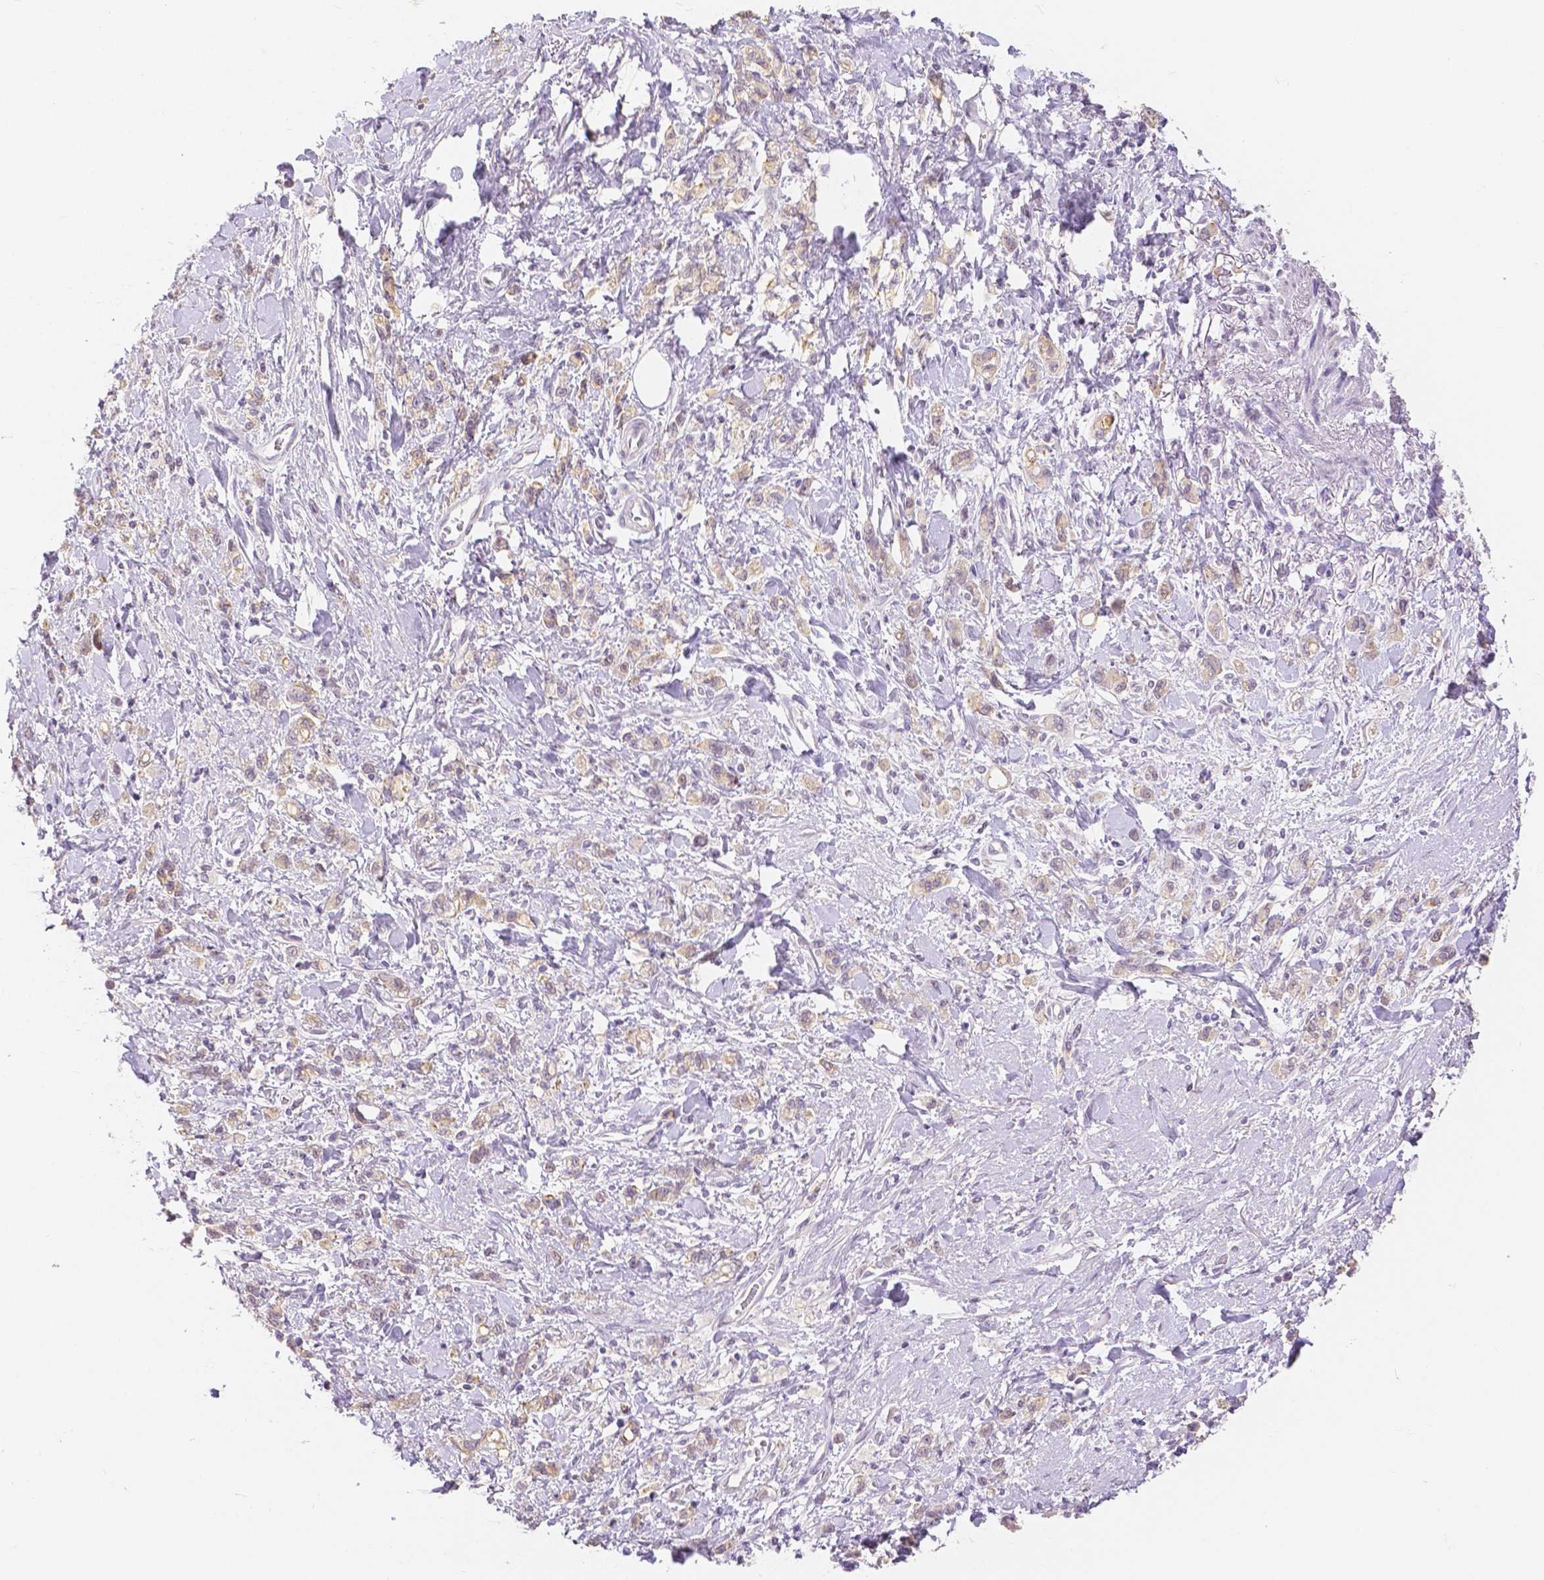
{"staining": {"intensity": "weak", "quantity": ">75%", "location": "cytoplasmic/membranous"}, "tissue": "stomach cancer", "cell_type": "Tumor cells", "image_type": "cancer", "snomed": [{"axis": "morphology", "description": "Adenocarcinoma, NOS"}, {"axis": "topography", "description": "Stomach"}], "caption": "Approximately >75% of tumor cells in human stomach cancer demonstrate weak cytoplasmic/membranous protein staining as visualized by brown immunohistochemical staining.", "gene": "OCLN", "patient": {"sex": "male", "age": 77}}